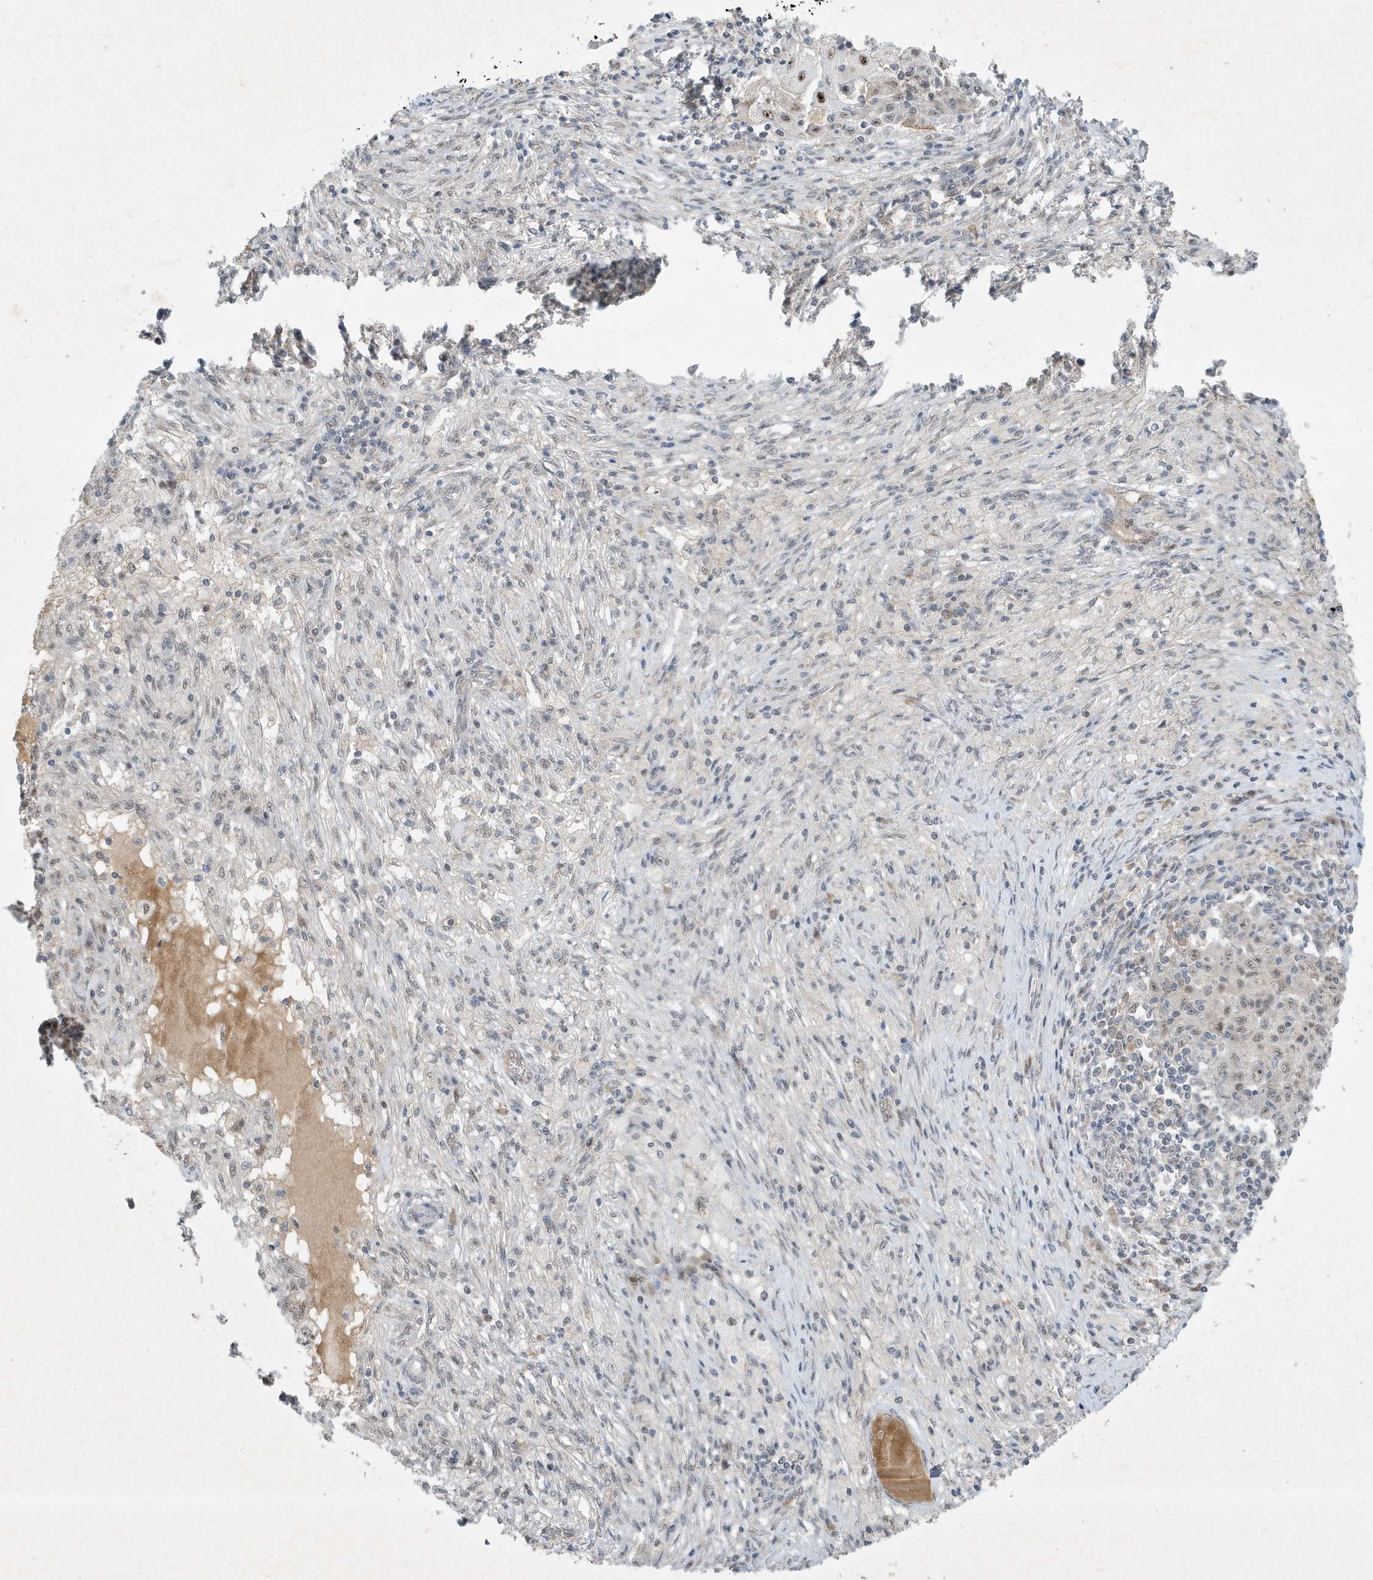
{"staining": {"intensity": "weak", "quantity": "25%-75%", "location": "nuclear"}, "tissue": "ovarian cancer", "cell_type": "Tumor cells", "image_type": "cancer", "snomed": [{"axis": "morphology", "description": "Carcinoma, endometroid"}, {"axis": "topography", "description": "Ovary"}], "caption": "Ovarian cancer stained for a protein demonstrates weak nuclear positivity in tumor cells. (DAB IHC, brown staining for protein, blue staining for nuclei).", "gene": "MAST3", "patient": {"sex": "female", "age": 42}}